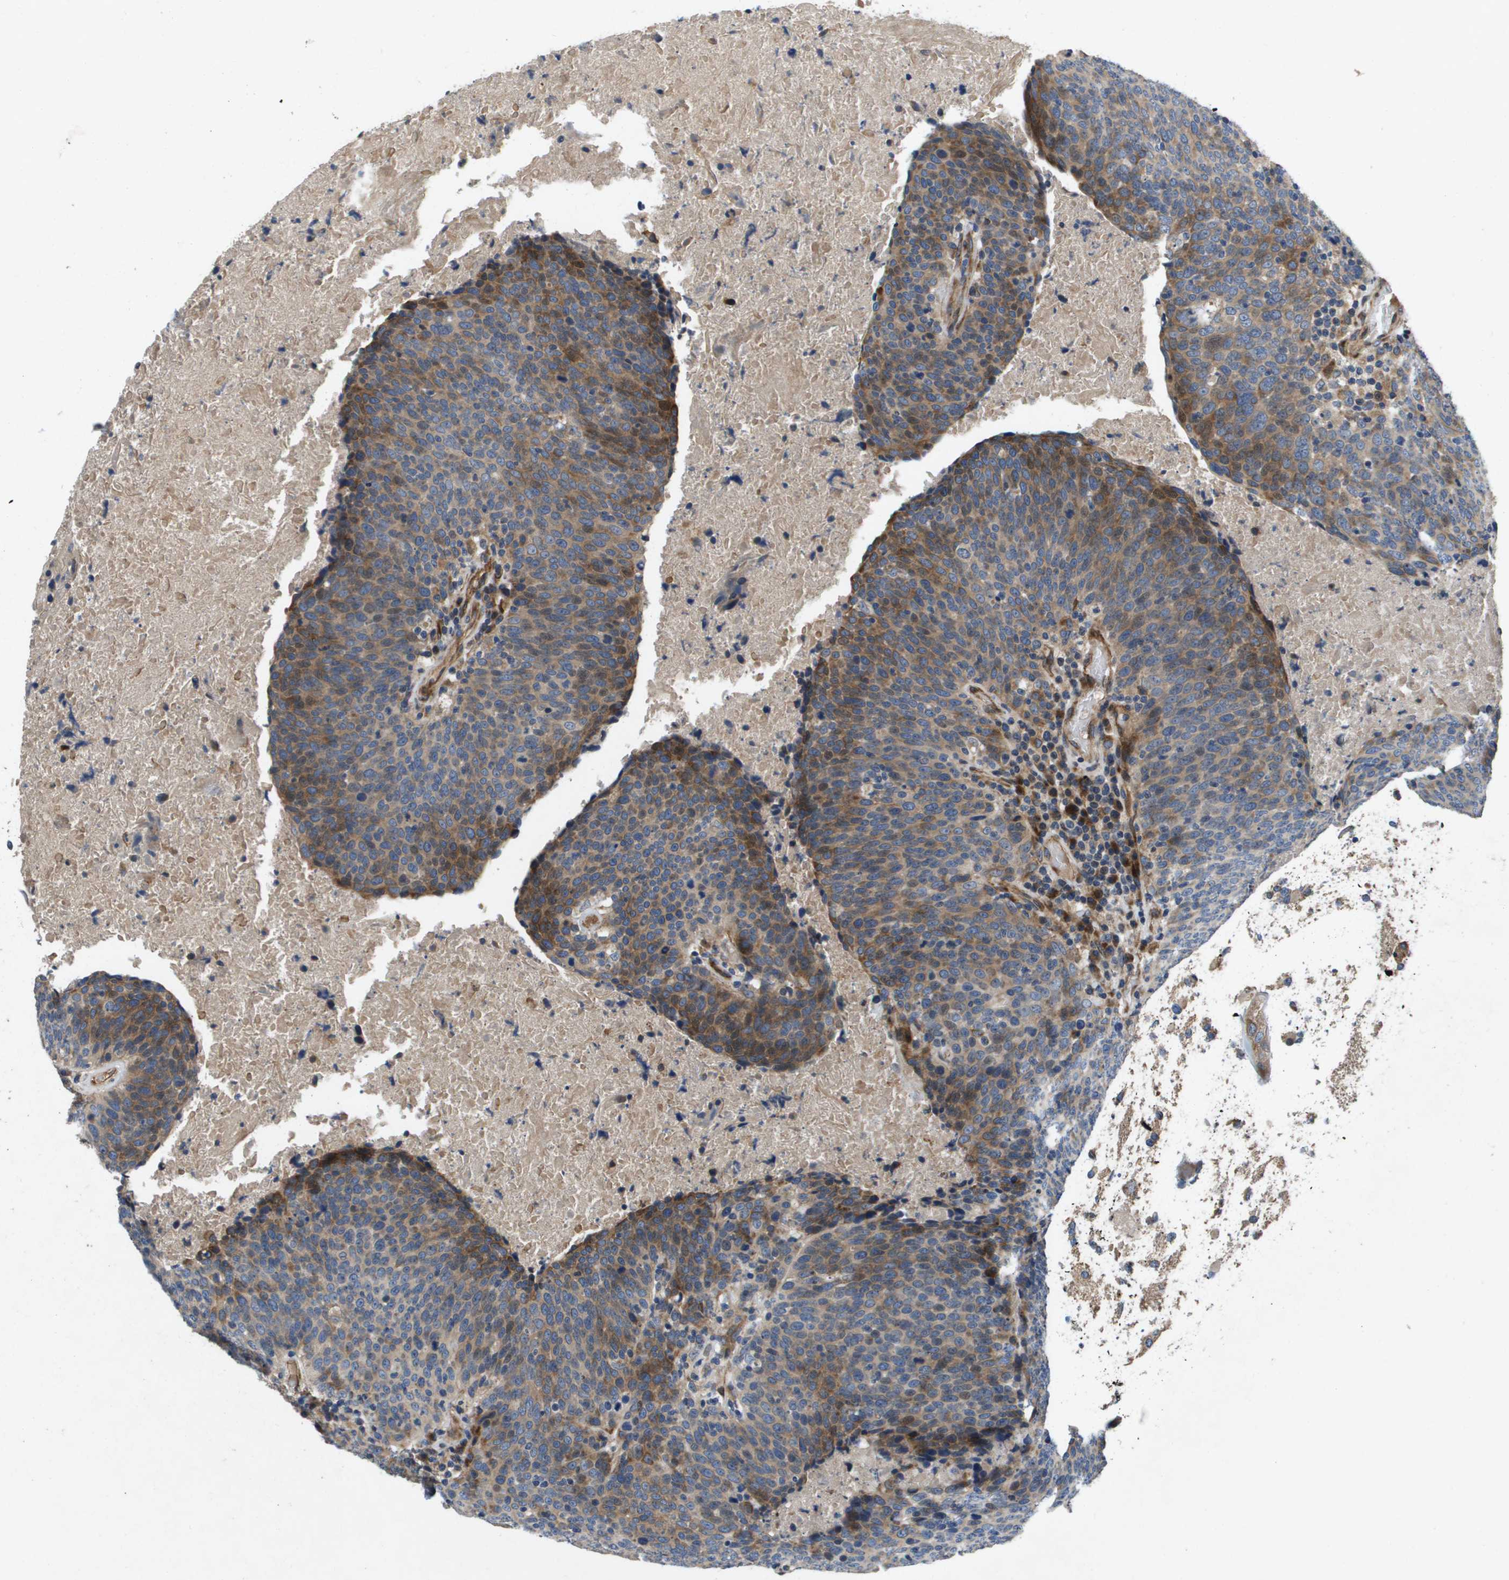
{"staining": {"intensity": "moderate", "quantity": "25%-75%", "location": "cytoplasmic/membranous"}, "tissue": "head and neck cancer", "cell_type": "Tumor cells", "image_type": "cancer", "snomed": [{"axis": "morphology", "description": "Squamous cell carcinoma, NOS"}, {"axis": "morphology", "description": "Squamous cell carcinoma, metastatic, NOS"}, {"axis": "topography", "description": "Lymph node"}, {"axis": "topography", "description": "Head-Neck"}], "caption": "Protein staining demonstrates moderate cytoplasmic/membranous staining in about 25%-75% of tumor cells in head and neck metastatic squamous cell carcinoma. The staining is performed using DAB (3,3'-diaminobenzidine) brown chromogen to label protein expression. The nuclei are counter-stained blue using hematoxylin.", "gene": "ENTPD2", "patient": {"sex": "male", "age": 62}}